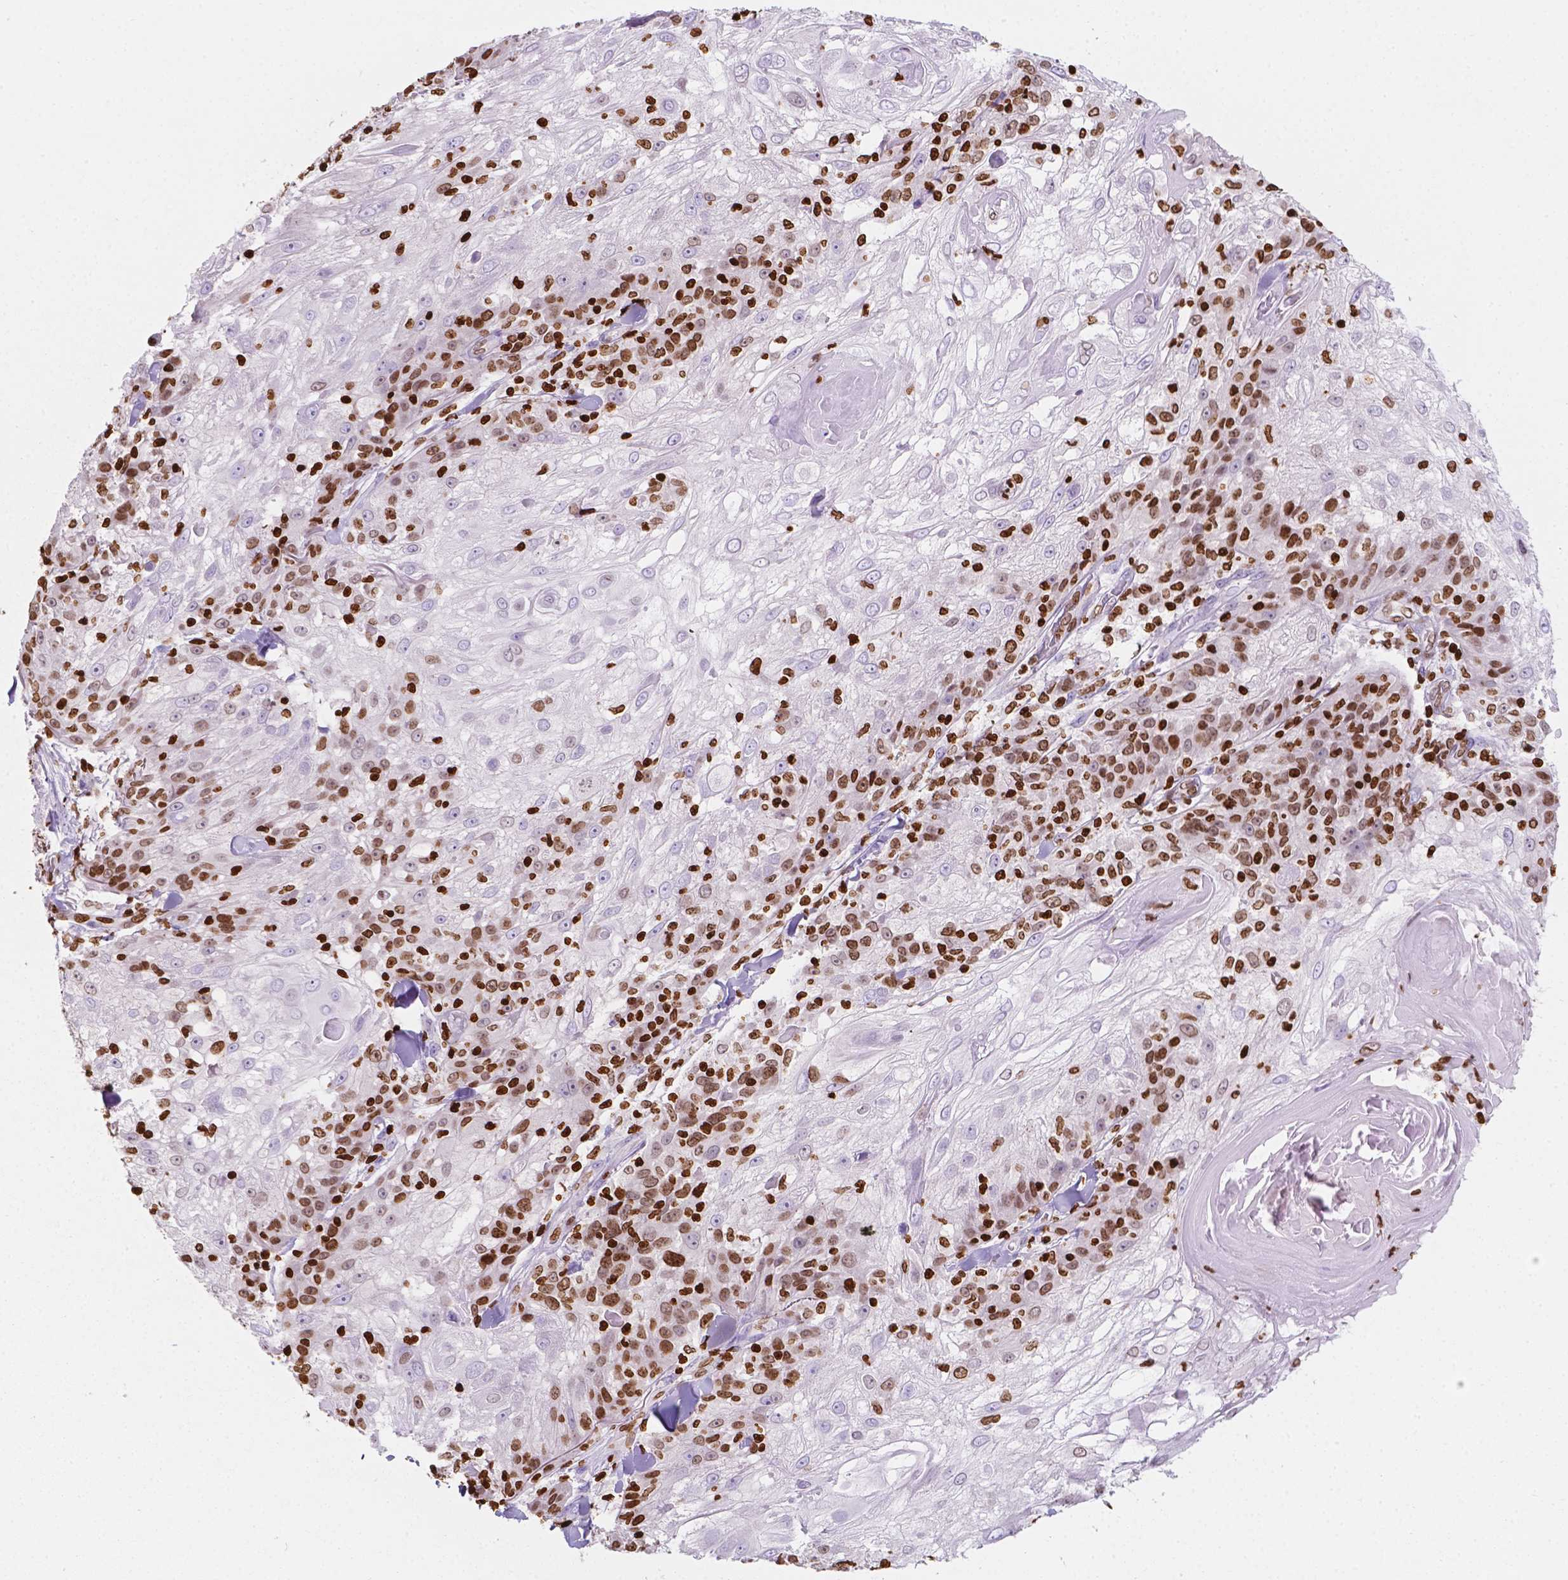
{"staining": {"intensity": "strong", "quantity": "<25%", "location": "nuclear"}, "tissue": "skin cancer", "cell_type": "Tumor cells", "image_type": "cancer", "snomed": [{"axis": "morphology", "description": "Normal tissue, NOS"}, {"axis": "morphology", "description": "Squamous cell carcinoma, NOS"}, {"axis": "topography", "description": "Skin"}], "caption": "IHC (DAB (3,3'-diaminobenzidine)) staining of squamous cell carcinoma (skin) displays strong nuclear protein expression in approximately <25% of tumor cells.", "gene": "CBY3", "patient": {"sex": "female", "age": 83}}